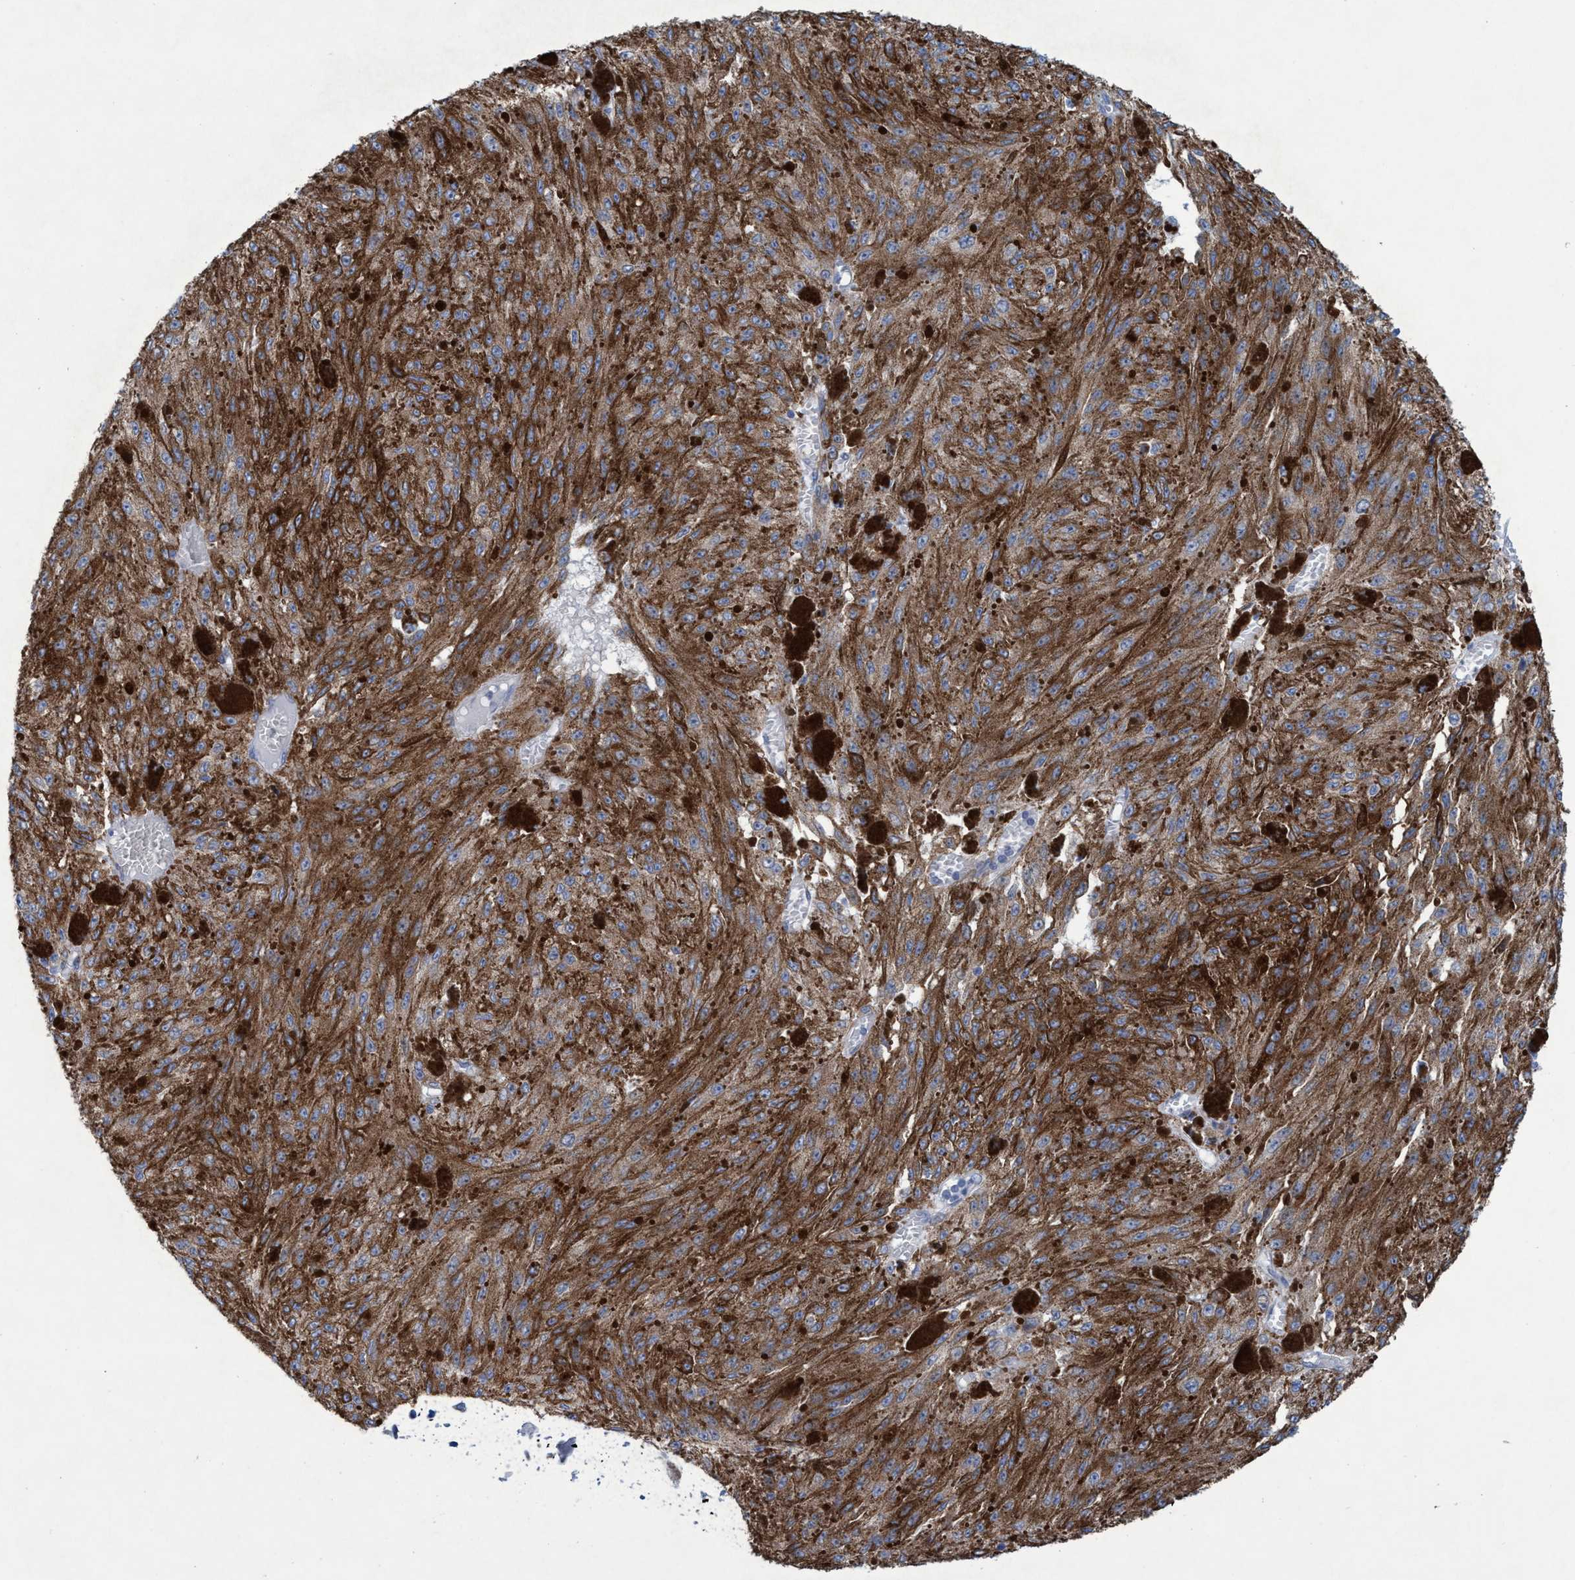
{"staining": {"intensity": "moderate", "quantity": ">75%", "location": "cytoplasmic/membranous"}, "tissue": "melanoma", "cell_type": "Tumor cells", "image_type": "cancer", "snomed": [{"axis": "morphology", "description": "Malignant melanoma, NOS"}, {"axis": "topography", "description": "Other"}], "caption": "Protein staining by immunohistochemistry (IHC) displays moderate cytoplasmic/membranous staining in approximately >75% of tumor cells in malignant melanoma. (Stains: DAB (3,3'-diaminobenzidine) in brown, nuclei in blue, Microscopy: brightfield microscopy at high magnification).", "gene": "RSAD1", "patient": {"sex": "male", "age": 79}}